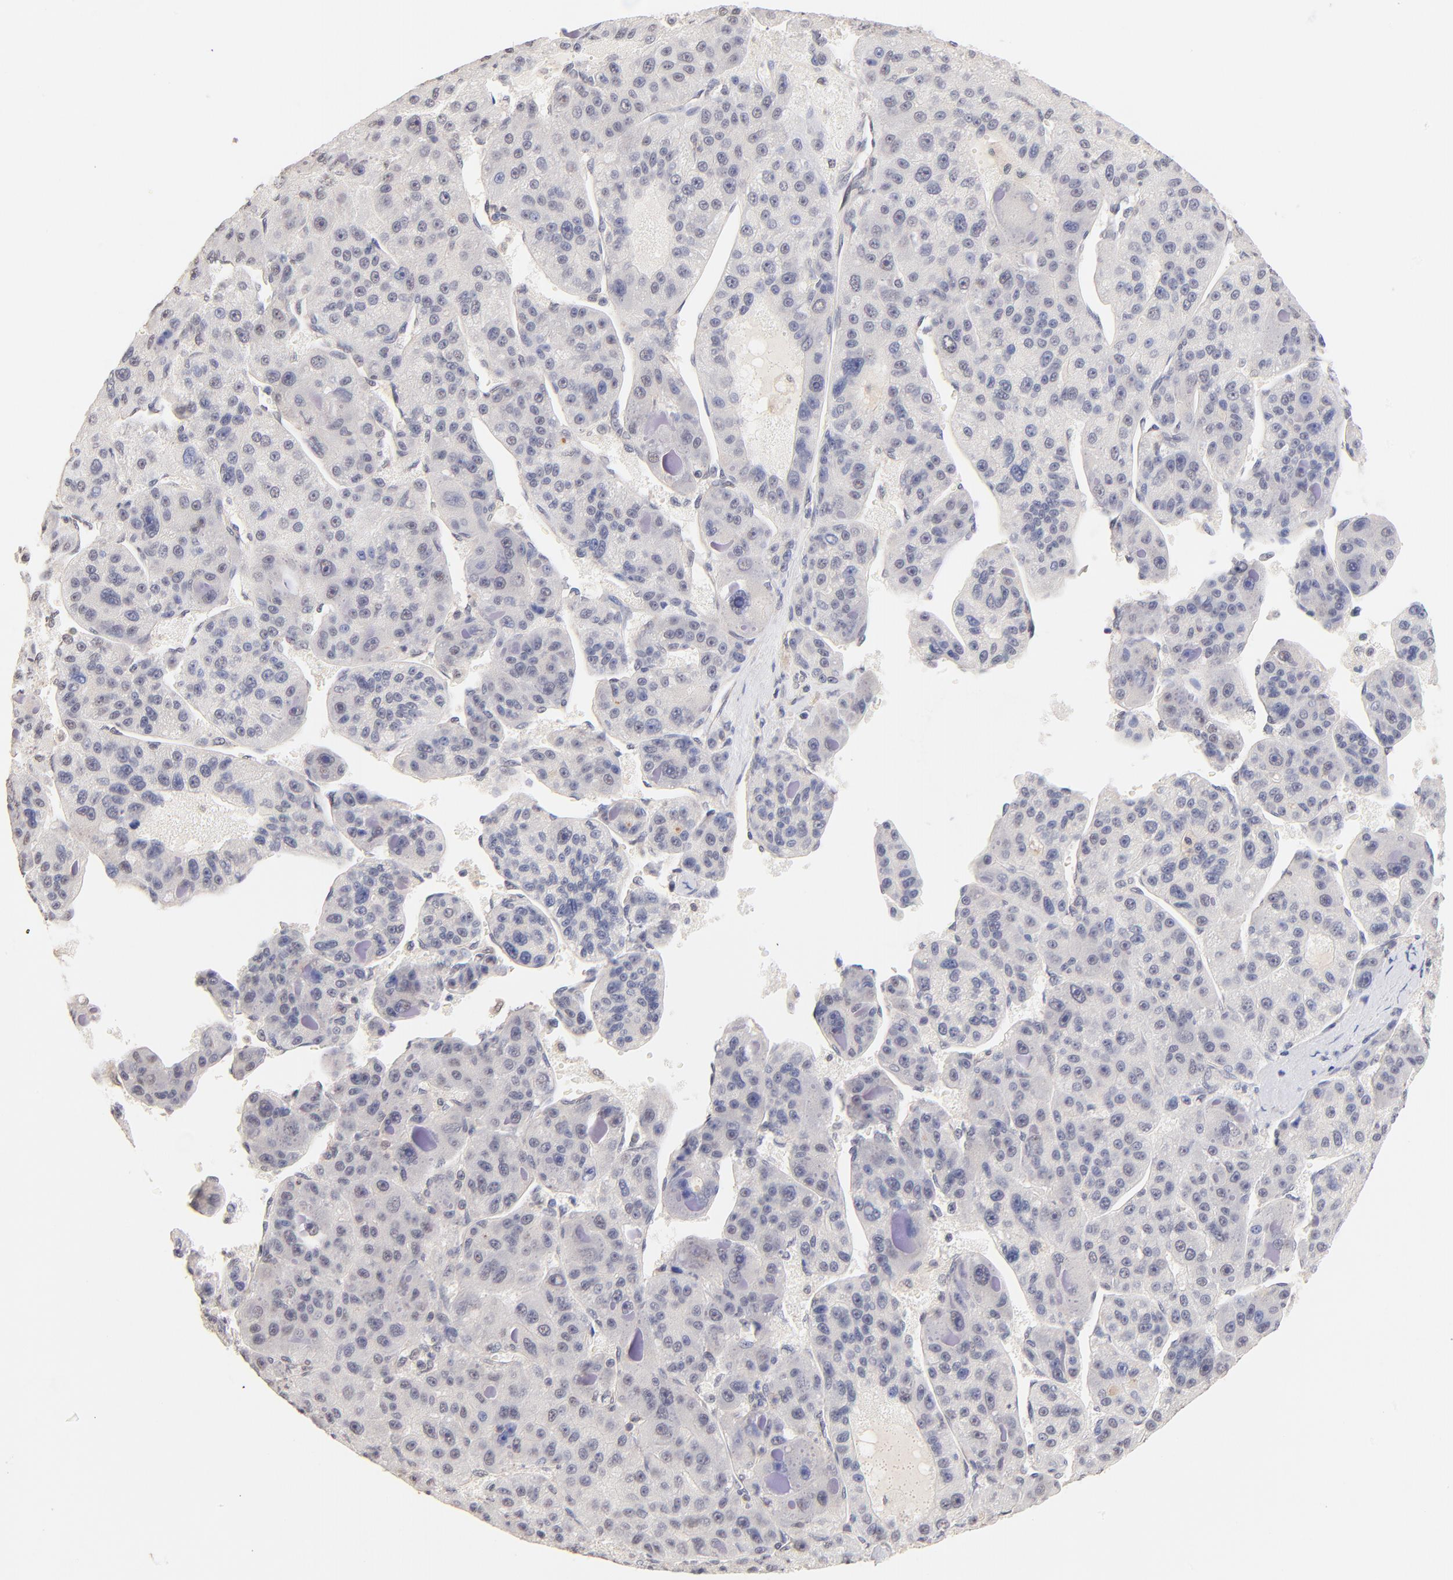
{"staining": {"intensity": "negative", "quantity": "none", "location": "none"}, "tissue": "liver cancer", "cell_type": "Tumor cells", "image_type": "cancer", "snomed": [{"axis": "morphology", "description": "Carcinoma, Hepatocellular, NOS"}, {"axis": "topography", "description": "Liver"}], "caption": "Immunohistochemical staining of human hepatocellular carcinoma (liver) demonstrates no significant expression in tumor cells. (DAB (3,3'-diaminobenzidine) immunohistochemistry visualized using brightfield microscopy, high magnification).", "gene": "RIBC2", "patient": {"sex": "male", "age": 76}}